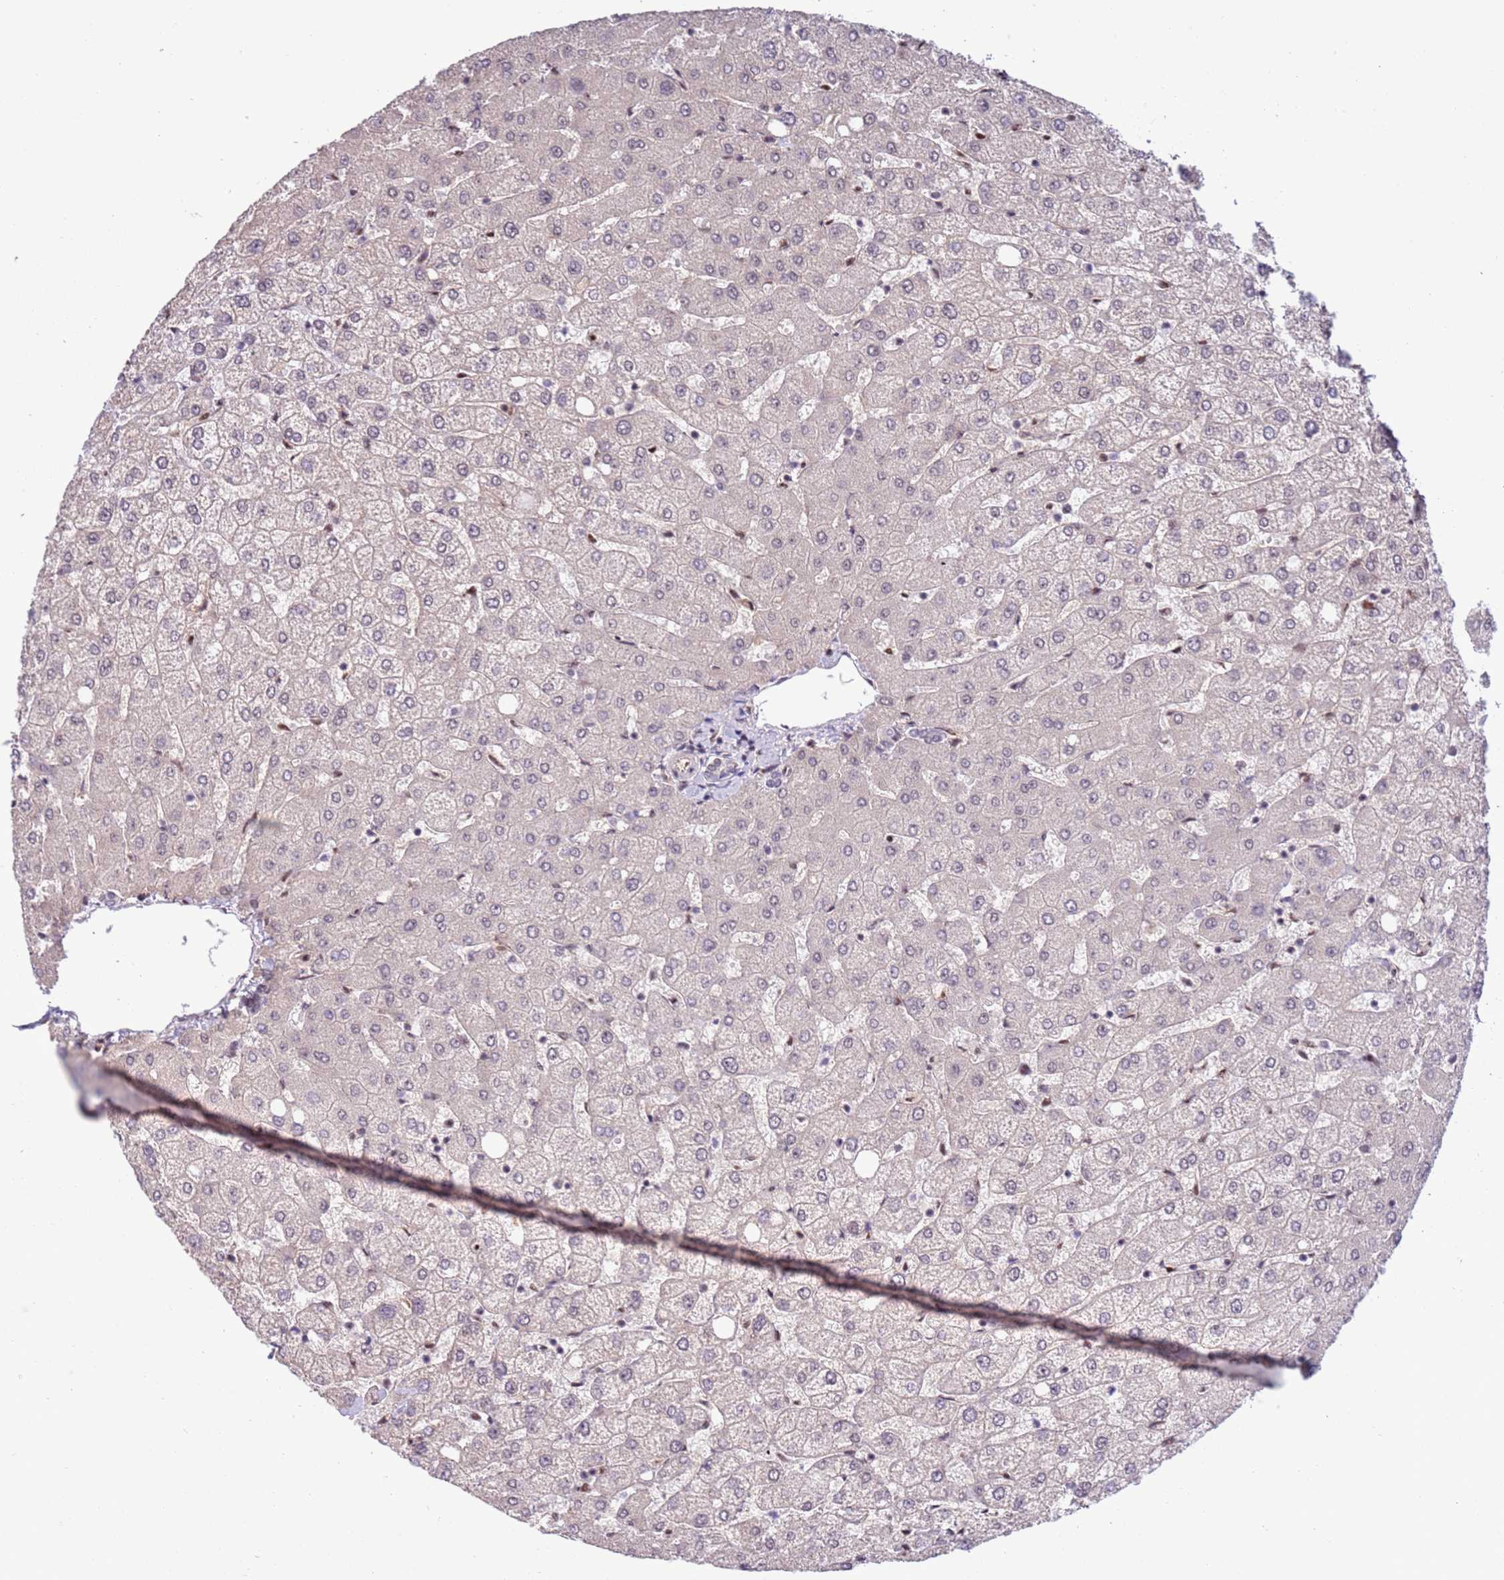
{"staining": {"intensity": "negative", "quantity": "none", "location": "none"}, "tissue": "liver", "cell_type": "Cholangiocytes", "image_type": "normal", "snomed": [{"axis": "morphology", "description": "Normal tissue, NOS"}, {"axis": "topography", "description": "Liver"}], "caption": "An image of human liver is negative for staining in cholangiocytes. Nuclei are stained in blue.", "gene": "PRPF6", "patient": {"sex": "female", "age": 54}}